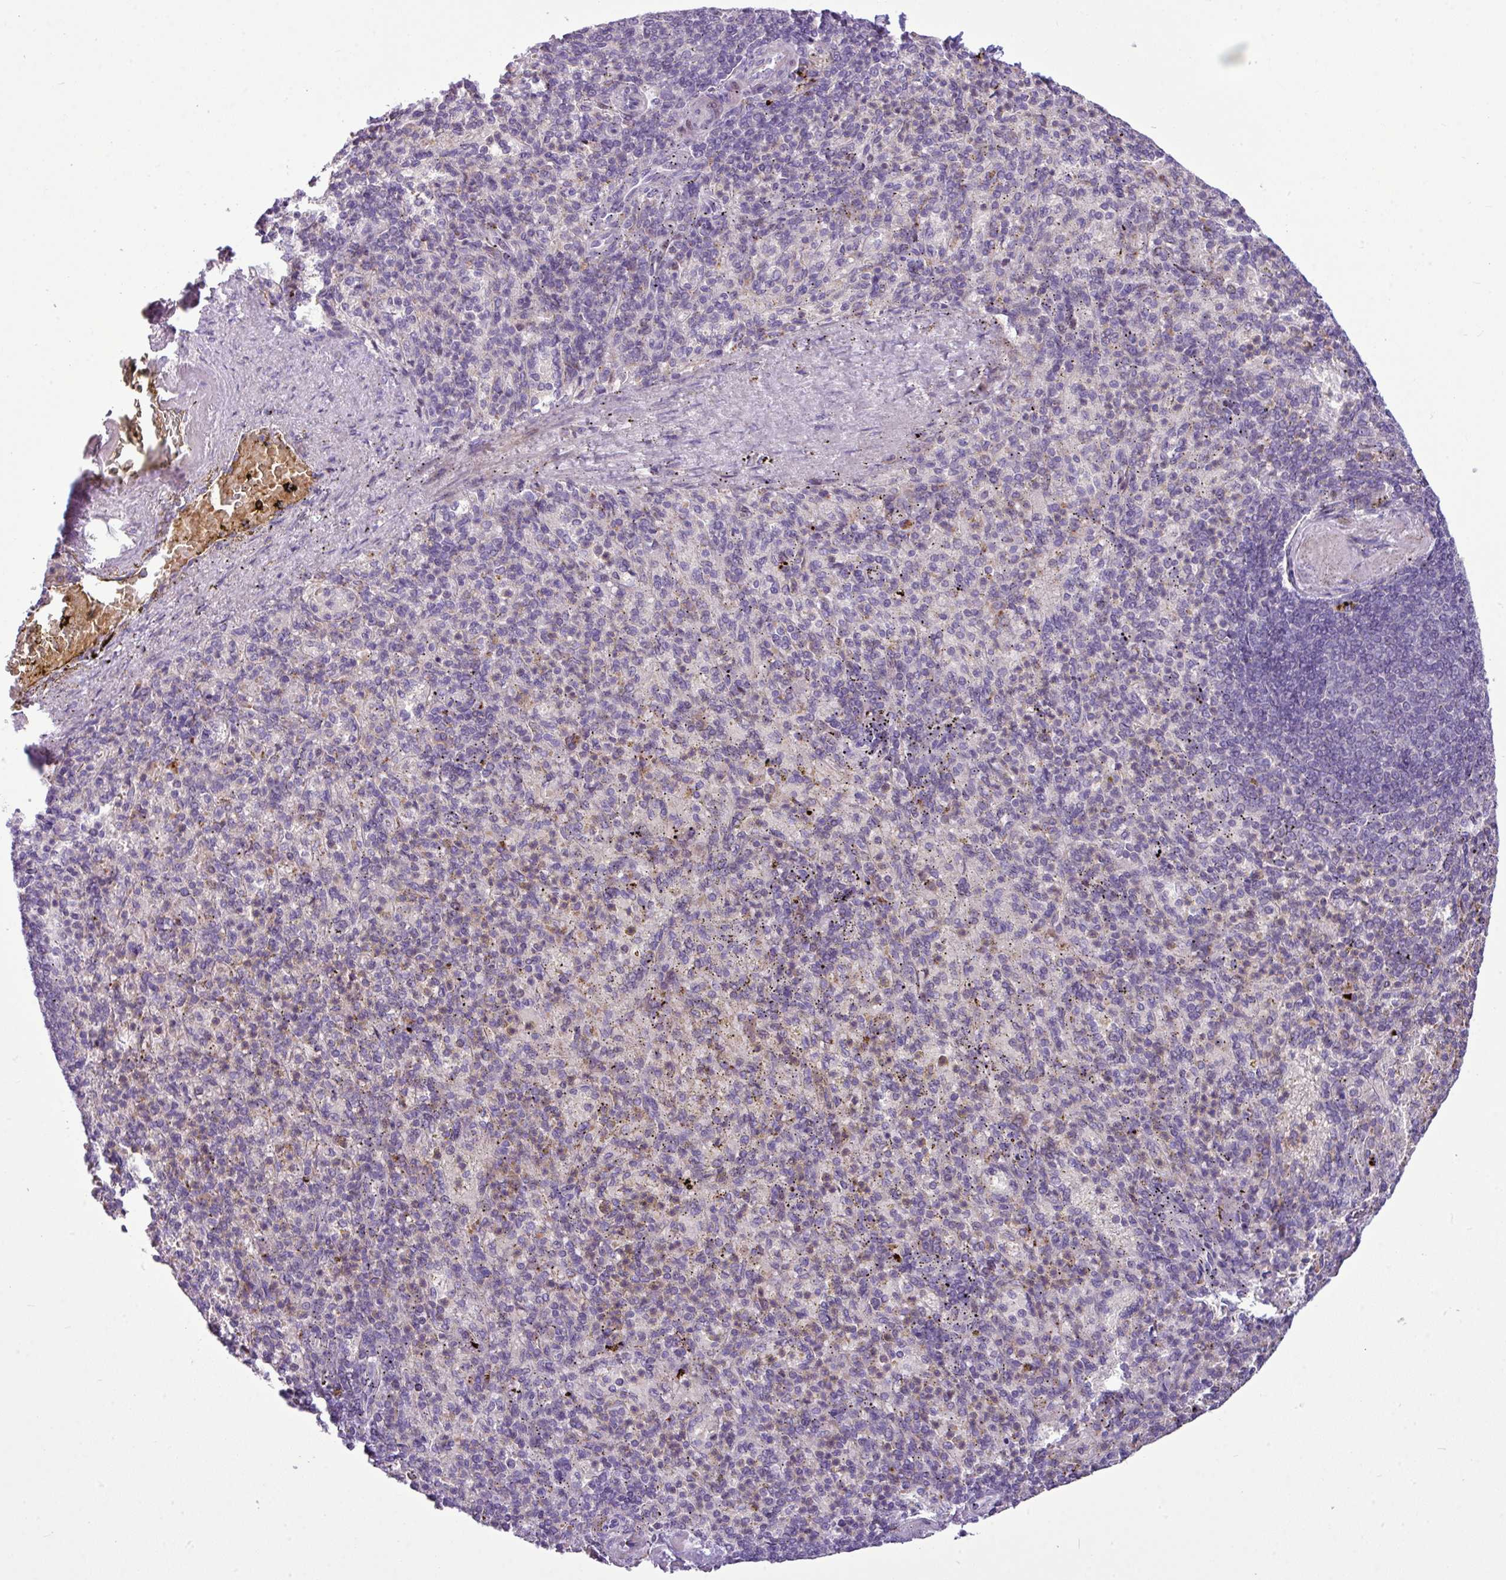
{"staining": {"intensity": "negative", "quantity": "none", "location": "none"}, "tissue": "spleen", "cell_type": "Cells in red pulp", "image_type": "normal", "snomed": [{"axis": "morphology", "description": "Normal tissue, NOS"}, {"axis": "topography", "description": "Spleen"}], "caption": "High magnification brightfield microscopy of normal spleen stained with DAB (3,3'-diaminobenzidine) (brown) and counterstained with hematoxylin (blue): cells in red pulp show no significant positivity. (DAB immunohistochemistry with hematoxylin counter stain).", "gene": "IL17A", "patient": {"sex": "female", "age": 74}}